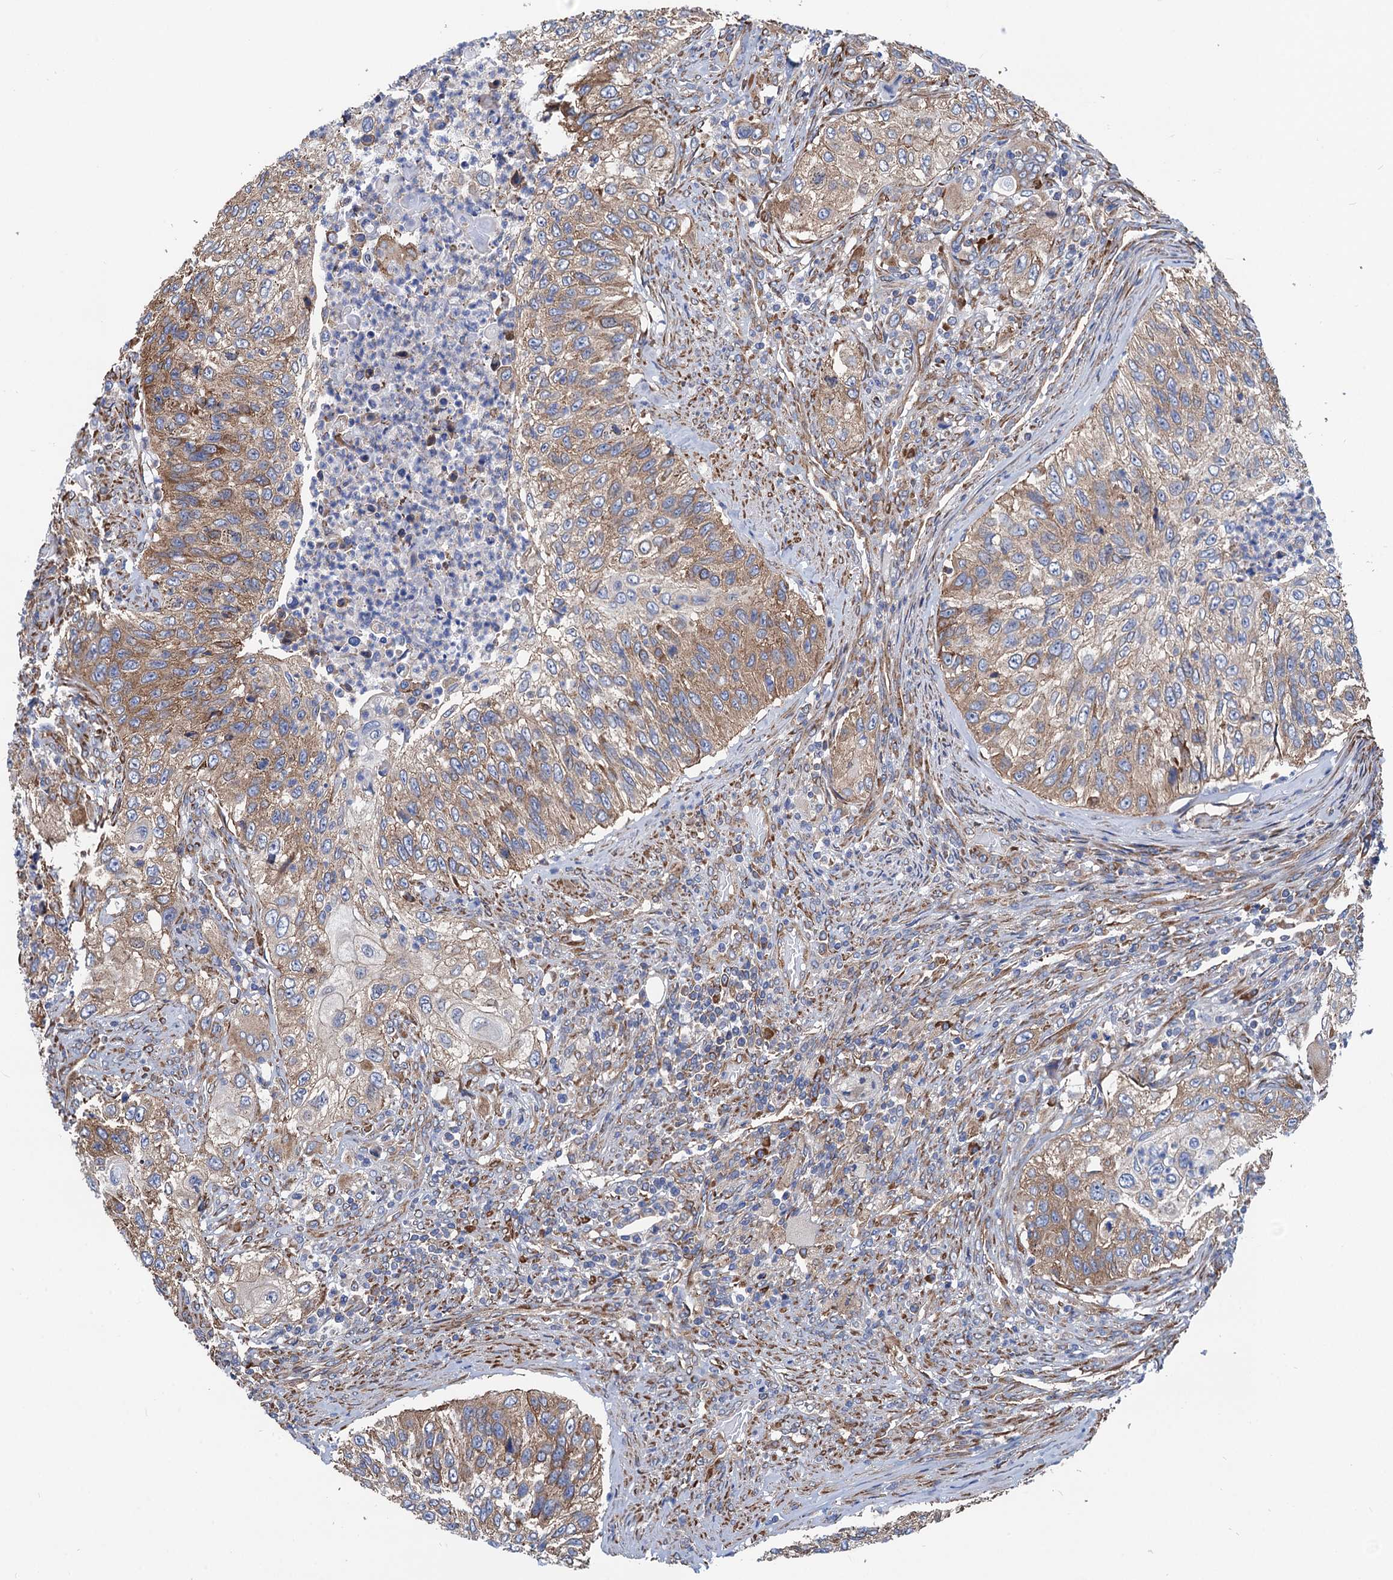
{"staining": {"intensity": "moderate", "quantity": "25%-75%", "location": "cytoplasmic/membranous"}, "tissue": "urothelial cancer", "cell_type": "Tumor cells", "image_type": "cancer", "snomed": [{"axis": "morphology", "description": "Urothelial carcinoma, High grade"}, {"axis": "topography", "description": "Urinary bladder"}], "caption": "Urothelial cancer stained with a brown dye demonstrates moderate cytoplasmic/membranous positive positivity in about 25%-75% of tumor cells.", "gene": "SLC12A7", "patient": {"sex": "female", "age": 60}}